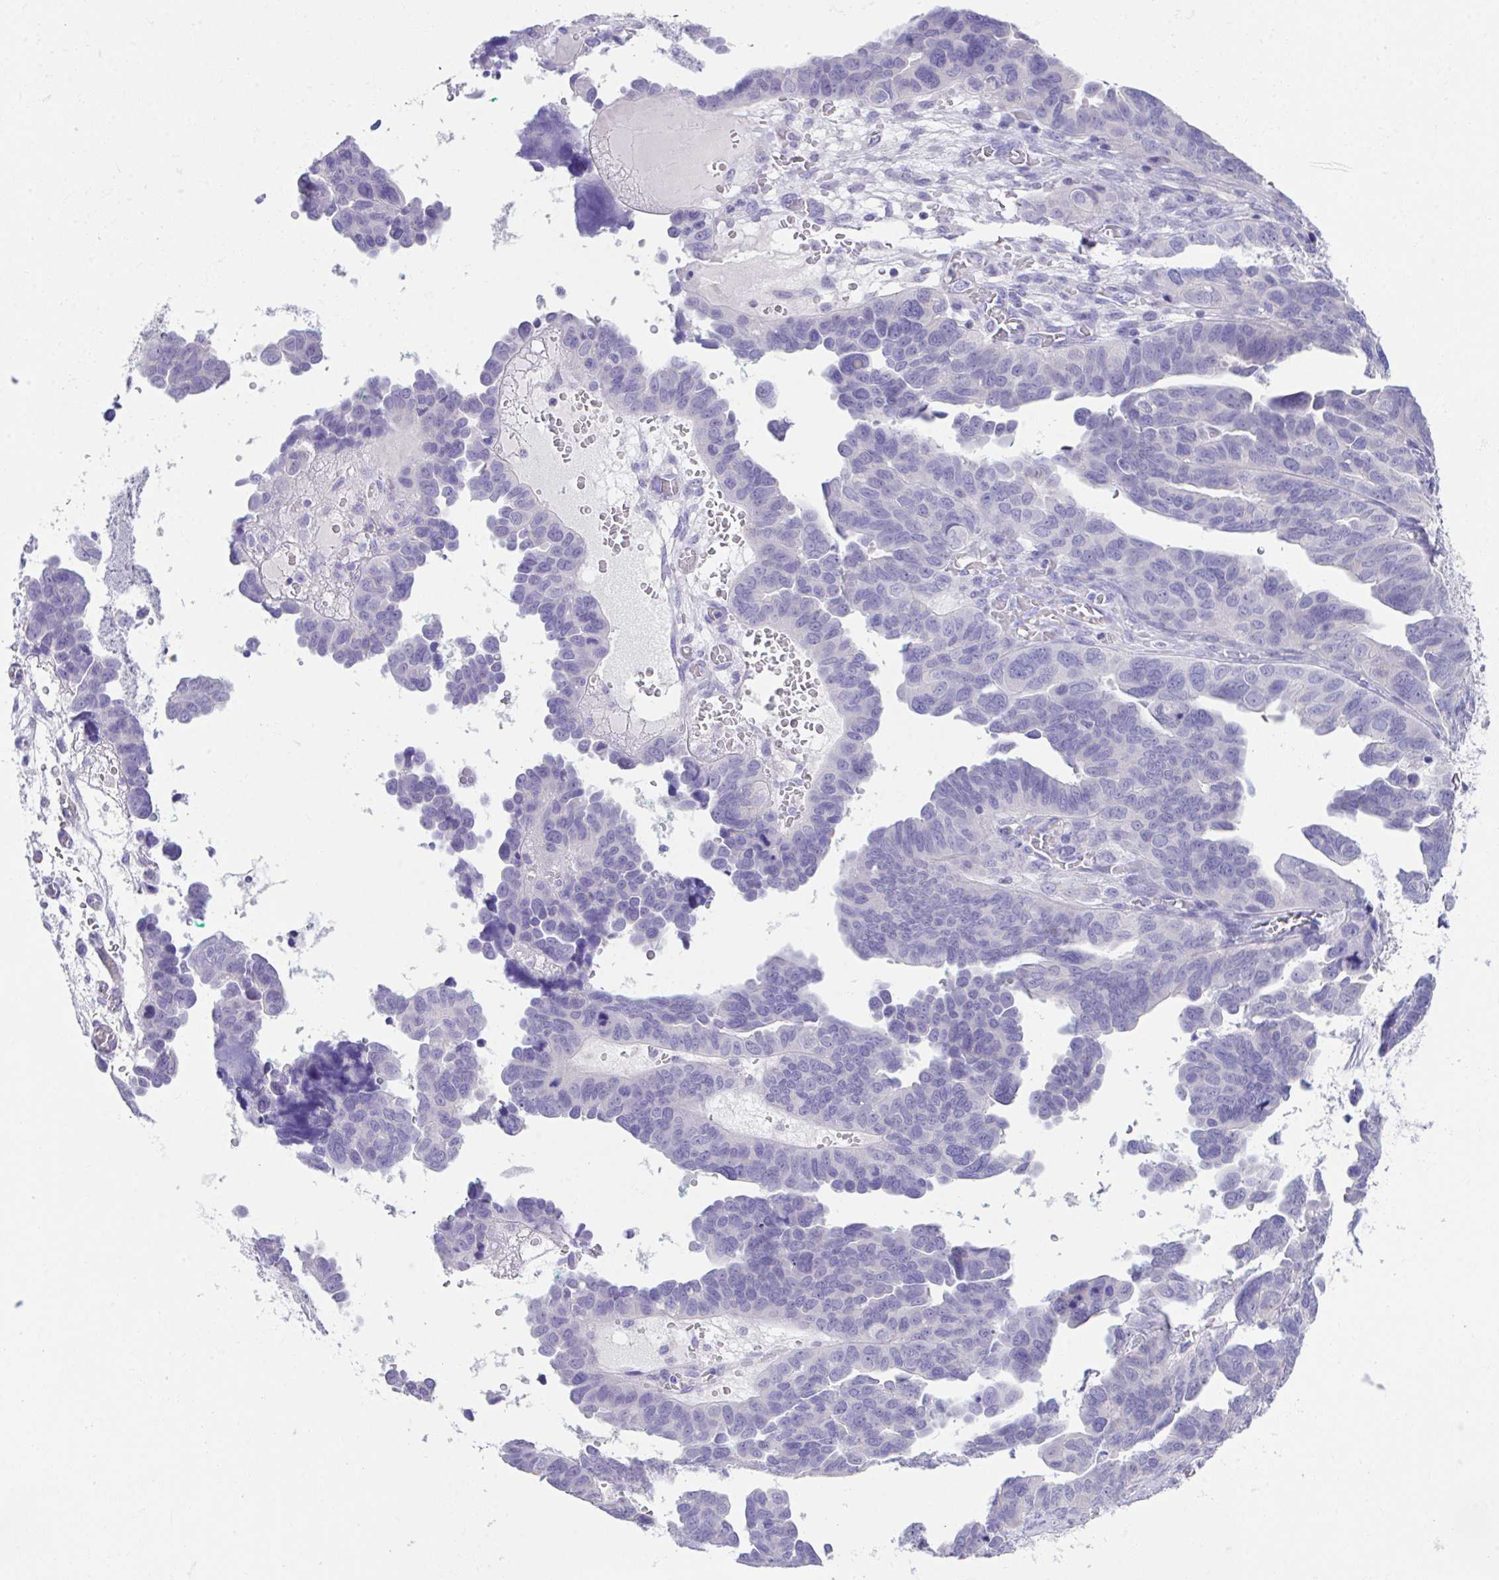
{"staining": {"intensity": "negative", "quantity": "none", "location": "none"}, "tissue": "ovarian cancer", "cell_type": "Tumor cells", "image_type": "cancer", "snomed": [{"axis": "morphology", "description": "Cystadenocarcinoma, serous, NOS"}, {"axis": "topography", "description": "Ovary"}], "caption": "There is no significant positivity in tumor cells of ovarian serous cystadenocarcinoma. (DAB (3,3'-diaminobenzidine) immunohistochemistry (IHC) with hematoxylin counter stain).", "gene": "HACD4", "patient": {"sex": "female", "age": 64}}